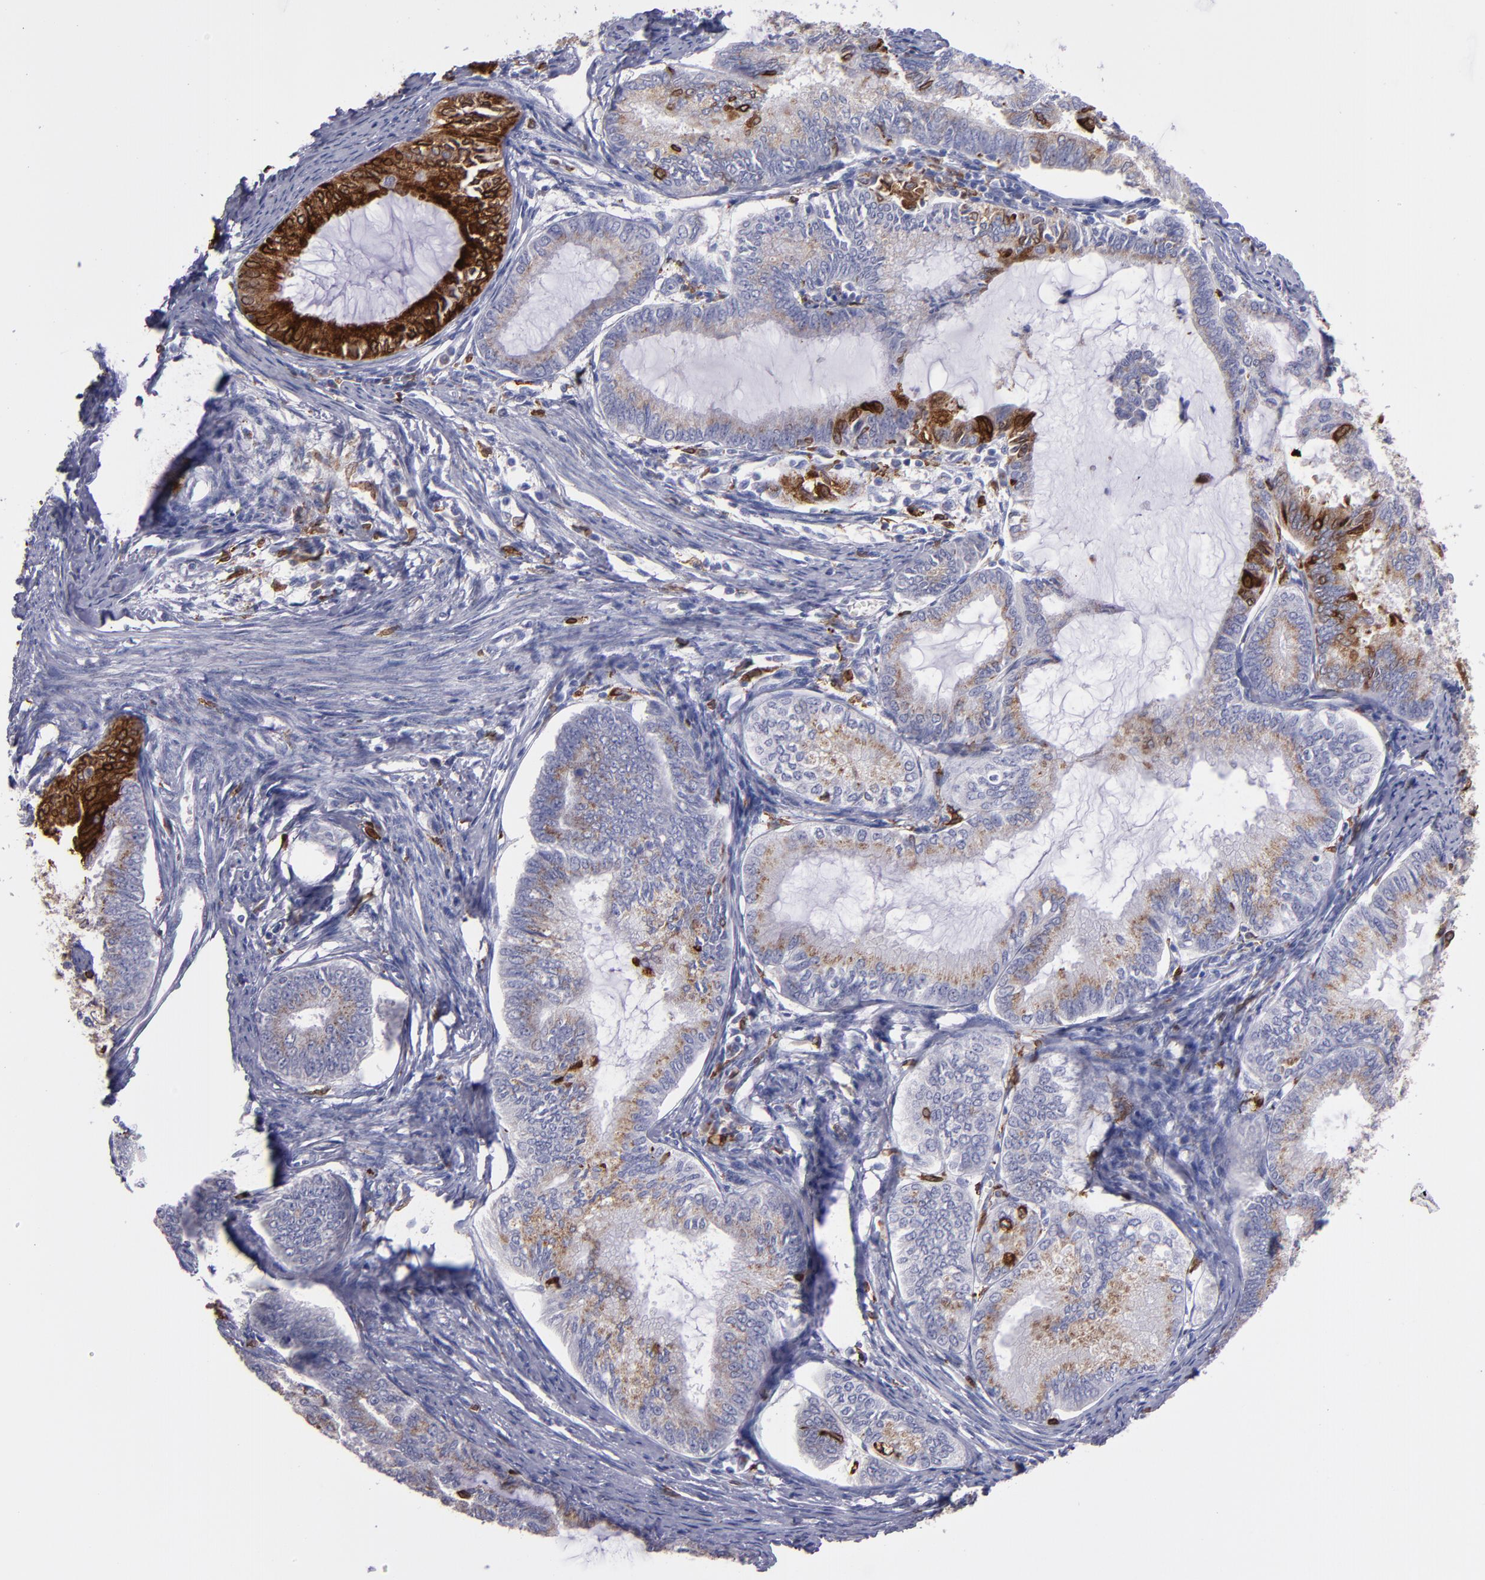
{"staining": {"intensity": "strong", "quantity": "<25%", "location": "cytoplasmic/membranous"}, "tissue": "endometrial cancer", "cell_type": "Tumor cells", "image_type": "cancer", "snomed": [{"axis": "morphology", "description": "Adenocarcinoma, NOS"}, {"axis": "topography", "description": "Endometrium"}], "caption": "A high-resolution photomicrograph shows IHC staining of endometrial cancer, which displays strong cytoplasmic/membranous positivity in approximately <25% of tumor cells.", "gene": "PTGS1", "patient": {"sex": "female", "age": 86}}